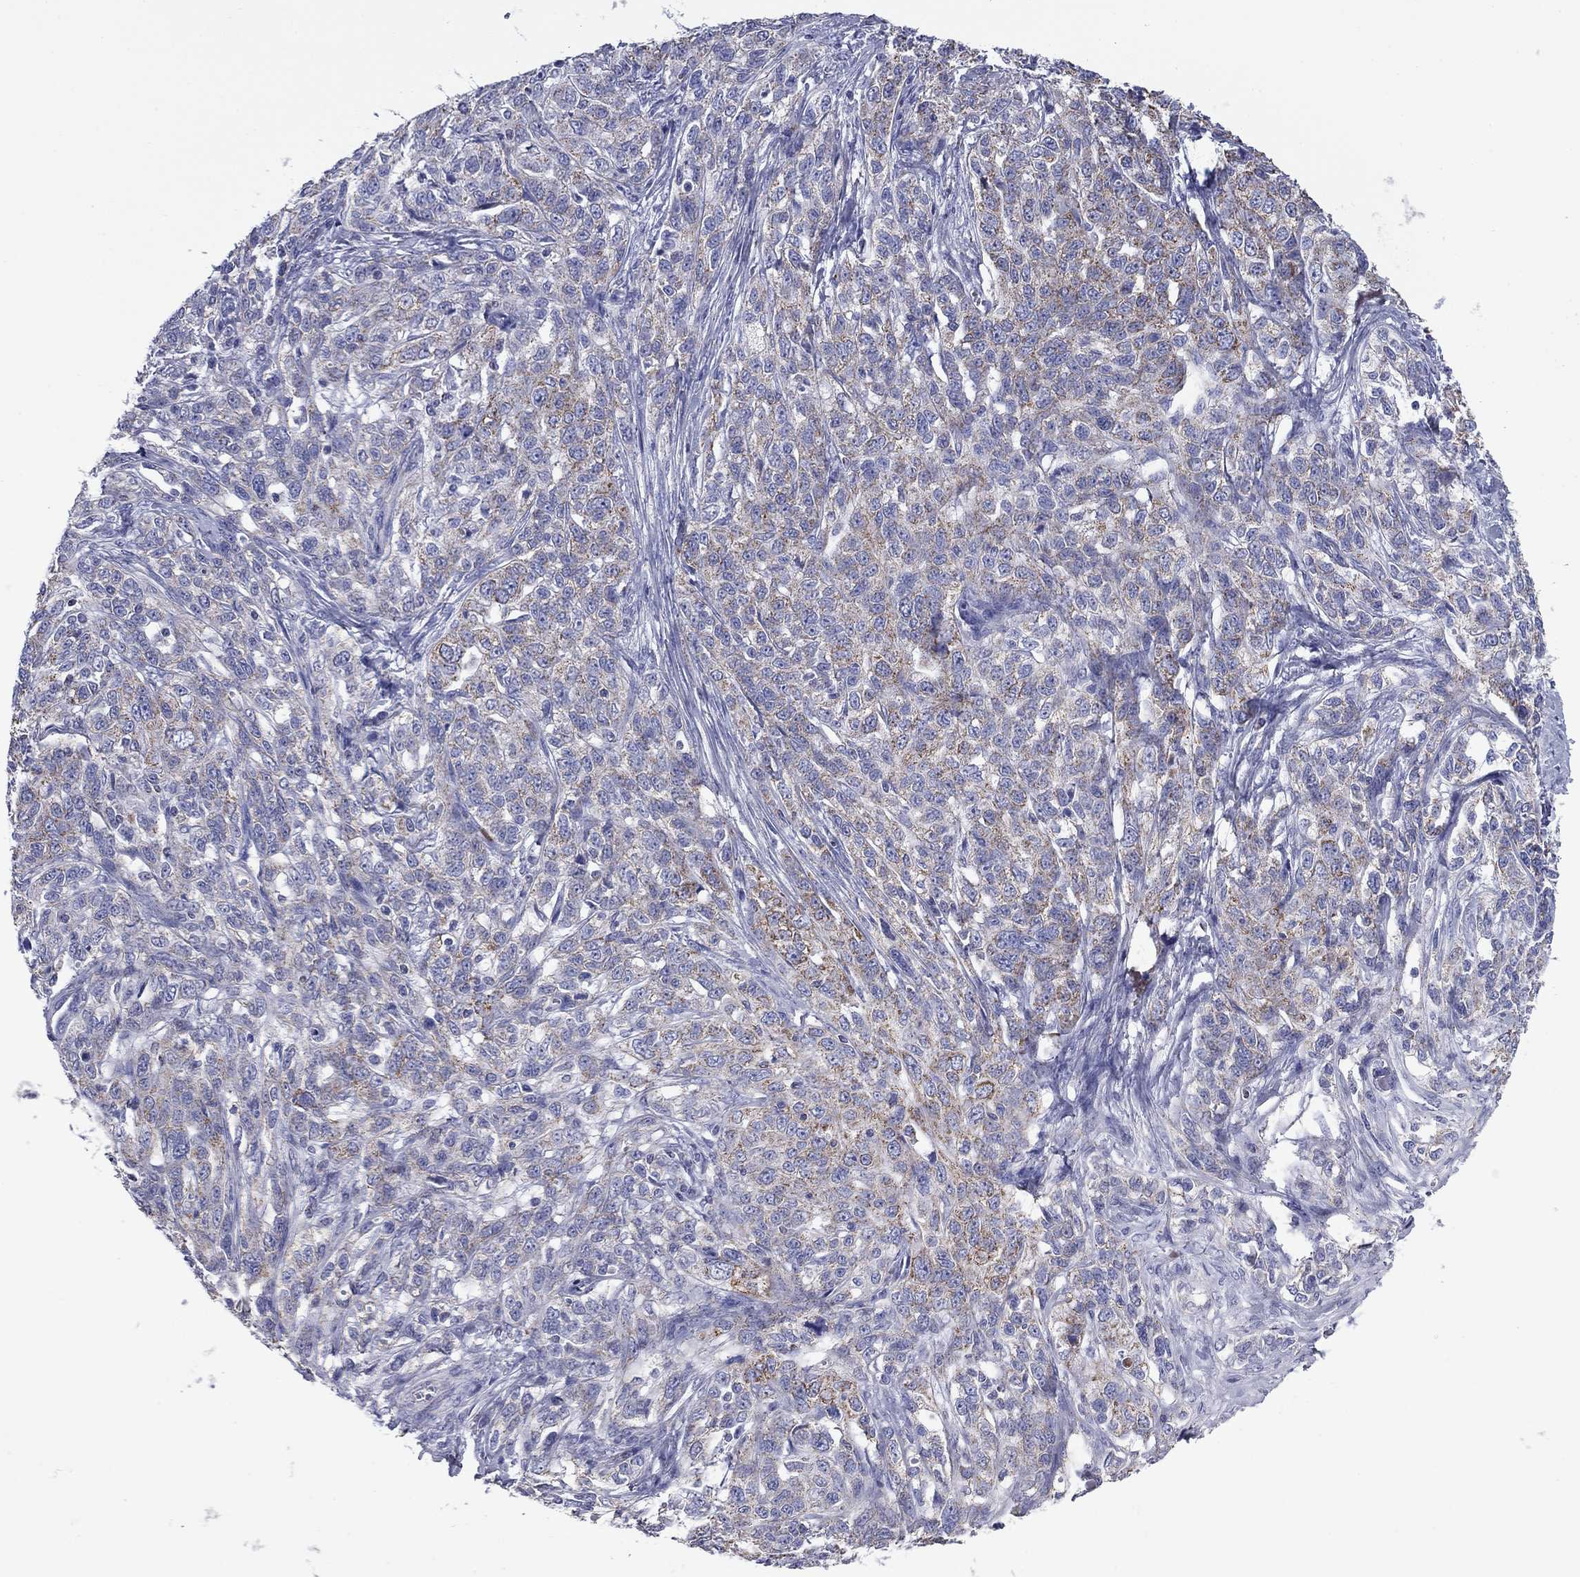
{"staining": {"intensity": "moderate", "quantity": "<25%", "location": "cytoplasmic/membranous"}, "tissue": "ovarian cancer", "cell_type": "Tumor cells", "image_type": "cancer", "snomed": [{"axis": "morphology", "description": "Cystadenocarcinoma, serous, NOS"}, {"axis": "topography", "description": "Ovary"}], "caption": "Immunohistochemical staining of human ovarian cancer (serous cystadenocarcinoma) demonstrates moderate cytoplasmic/membranous protein staining in approximately <25% of tumor cells.", "gene": "ACADSB", "patient": {"sex": "female", "age": 71}}